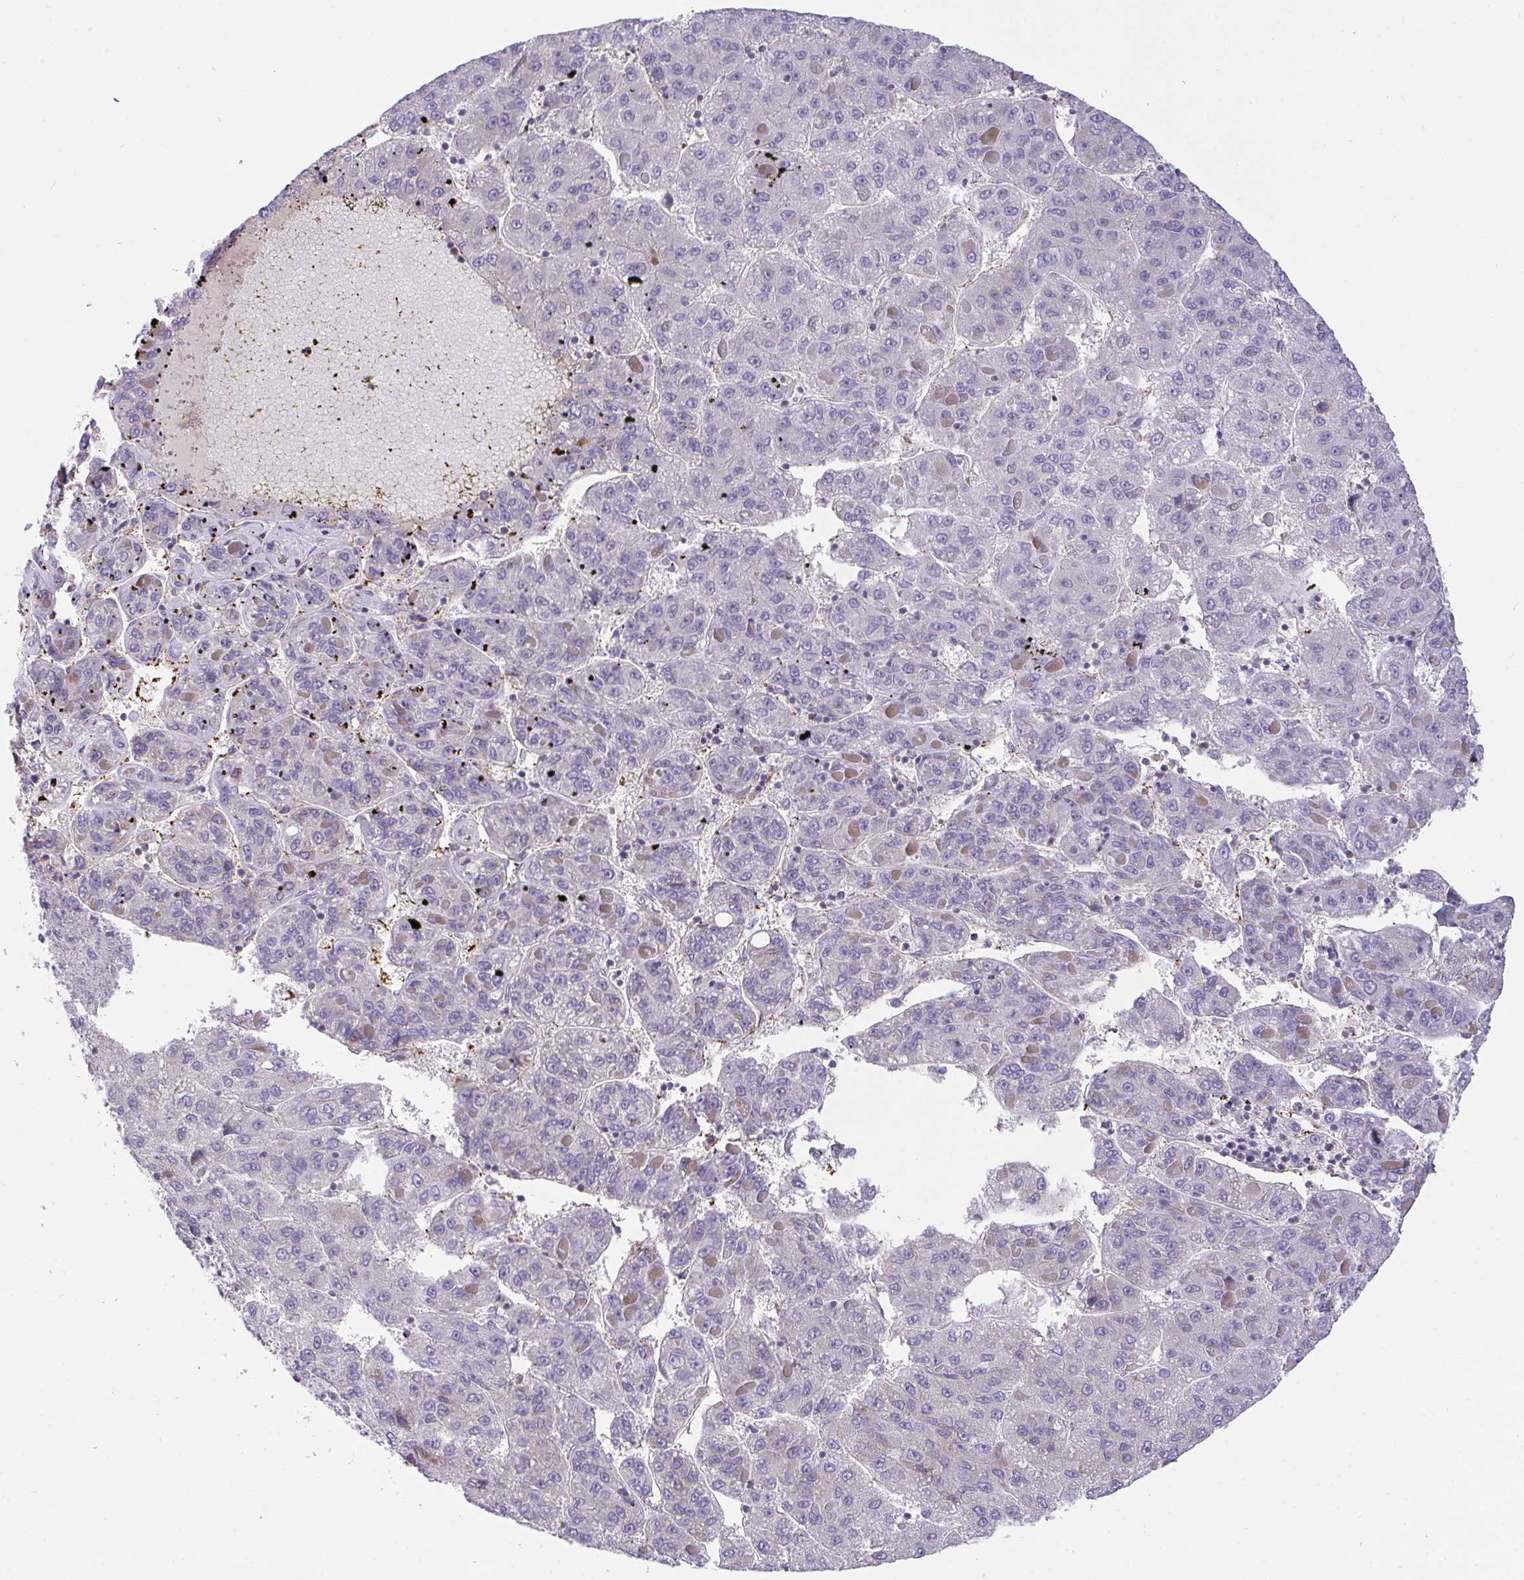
{"staining": {"intensity": "negative", "quantity": "none", "location": "none"}, "tissue": "liver cancer", "cell_type": "Tumor cells", "image_type": "cancer", "snomed": [{"axis": "morphology", "description": "Carcinoma, Hepatocellular, NOS"}, {"axis": "topography", "description": "Liver"}], "caption": "This is a photomicrograph of IHC staining of liver cancer (hepatocellular carcinoma), which shows no expression in tumor cells.", "gene": "SEMA6B", "patient": {"sex": "female", "age": 82}}